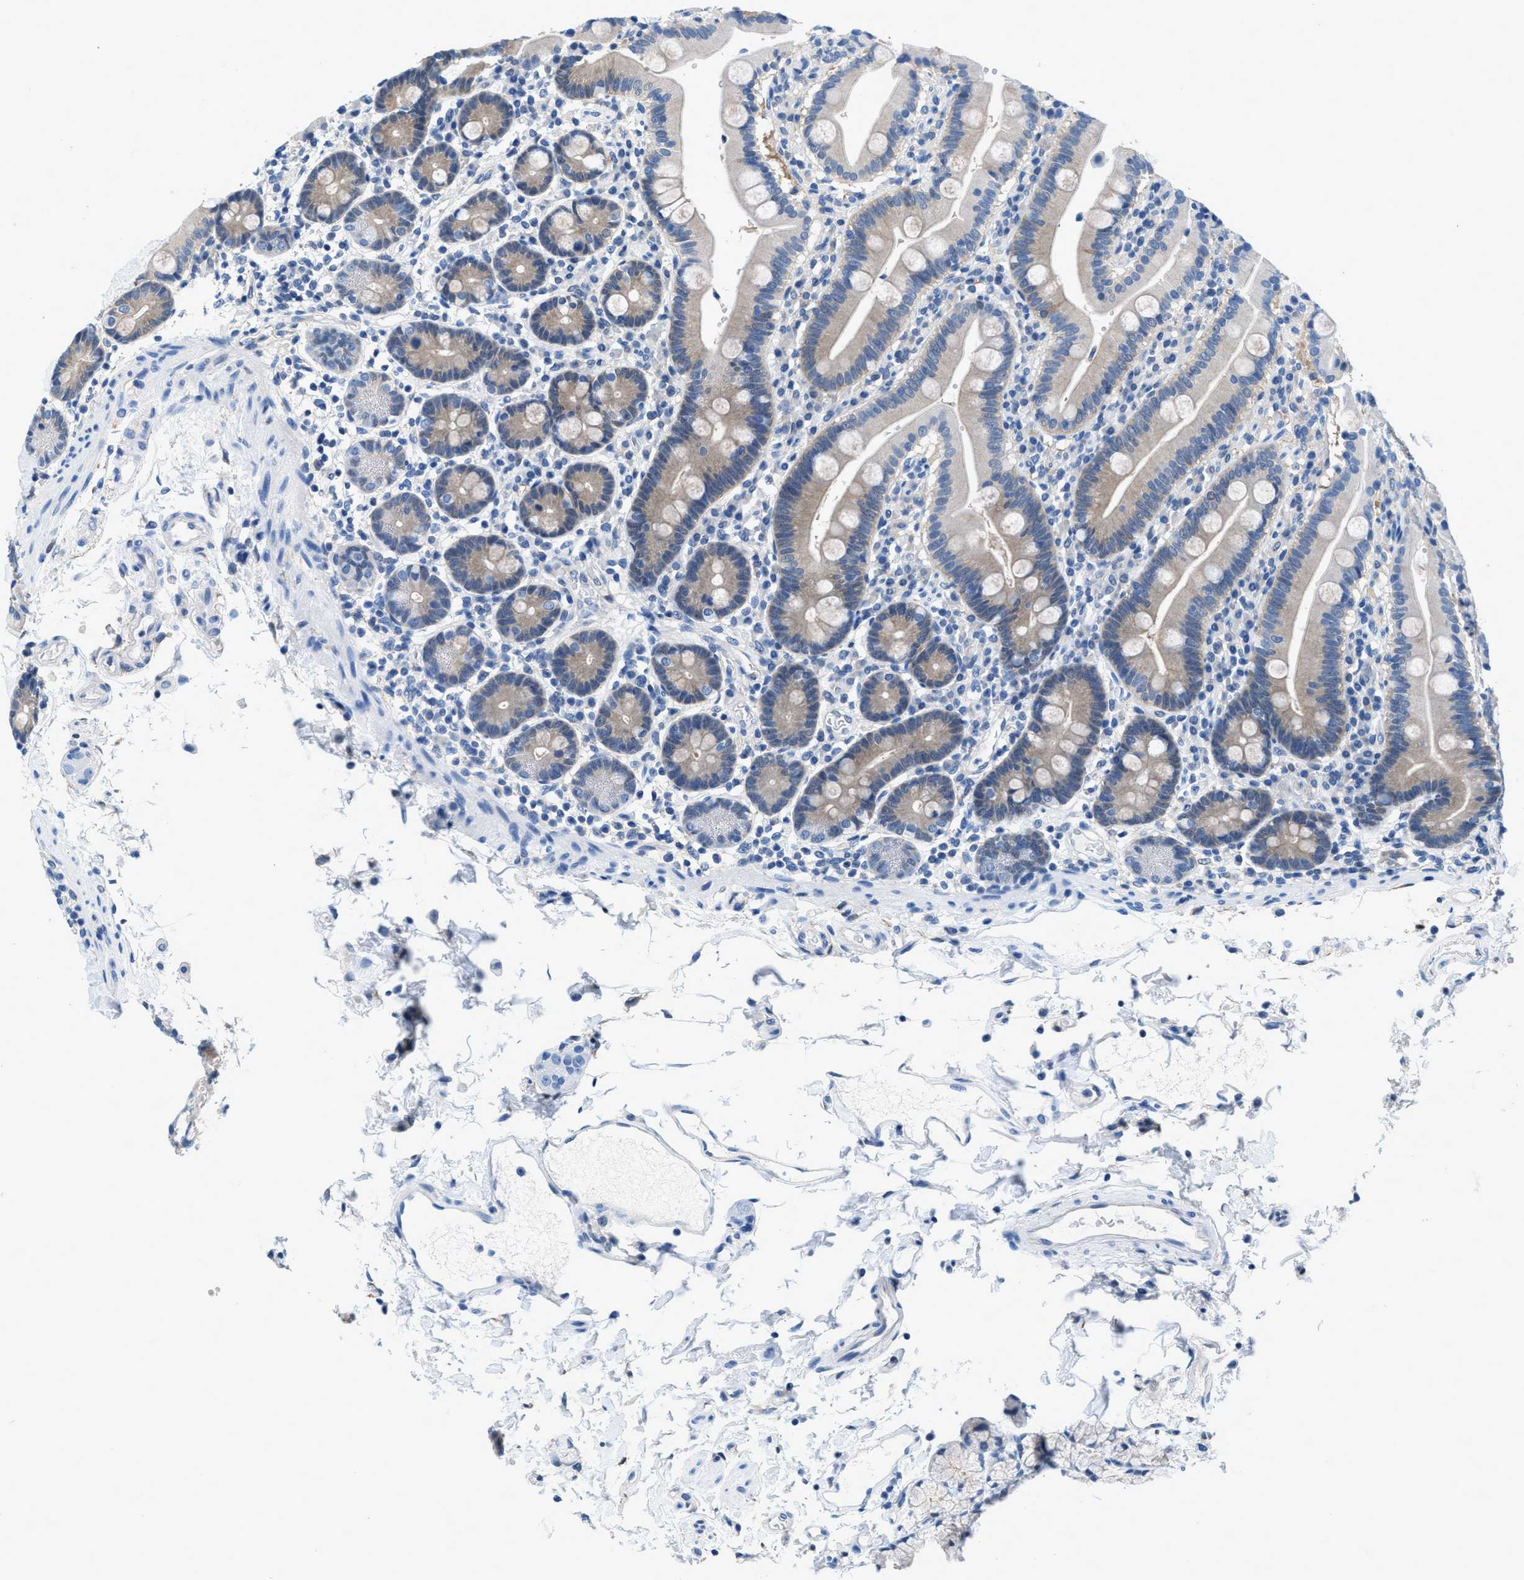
{"staining": {"intensity": "weak", "quantity": "<25%", "location": "cytoplasmic/membranous"}, "tissue": "duodenum", "cell_type": "Glandular cells", "image_type": "normal", "snomed": [{"axis": "morphology", "description": "Normal tissue, NOS"}, {"axis": "topography", "description": "Small intestine, NOS"}], "caption": "Protein analysis of unremarkable duodenum reveals no significant expression in glandular cells.", "gene": "NUDT5", "patient": {"sex": "female", "age": 71}}